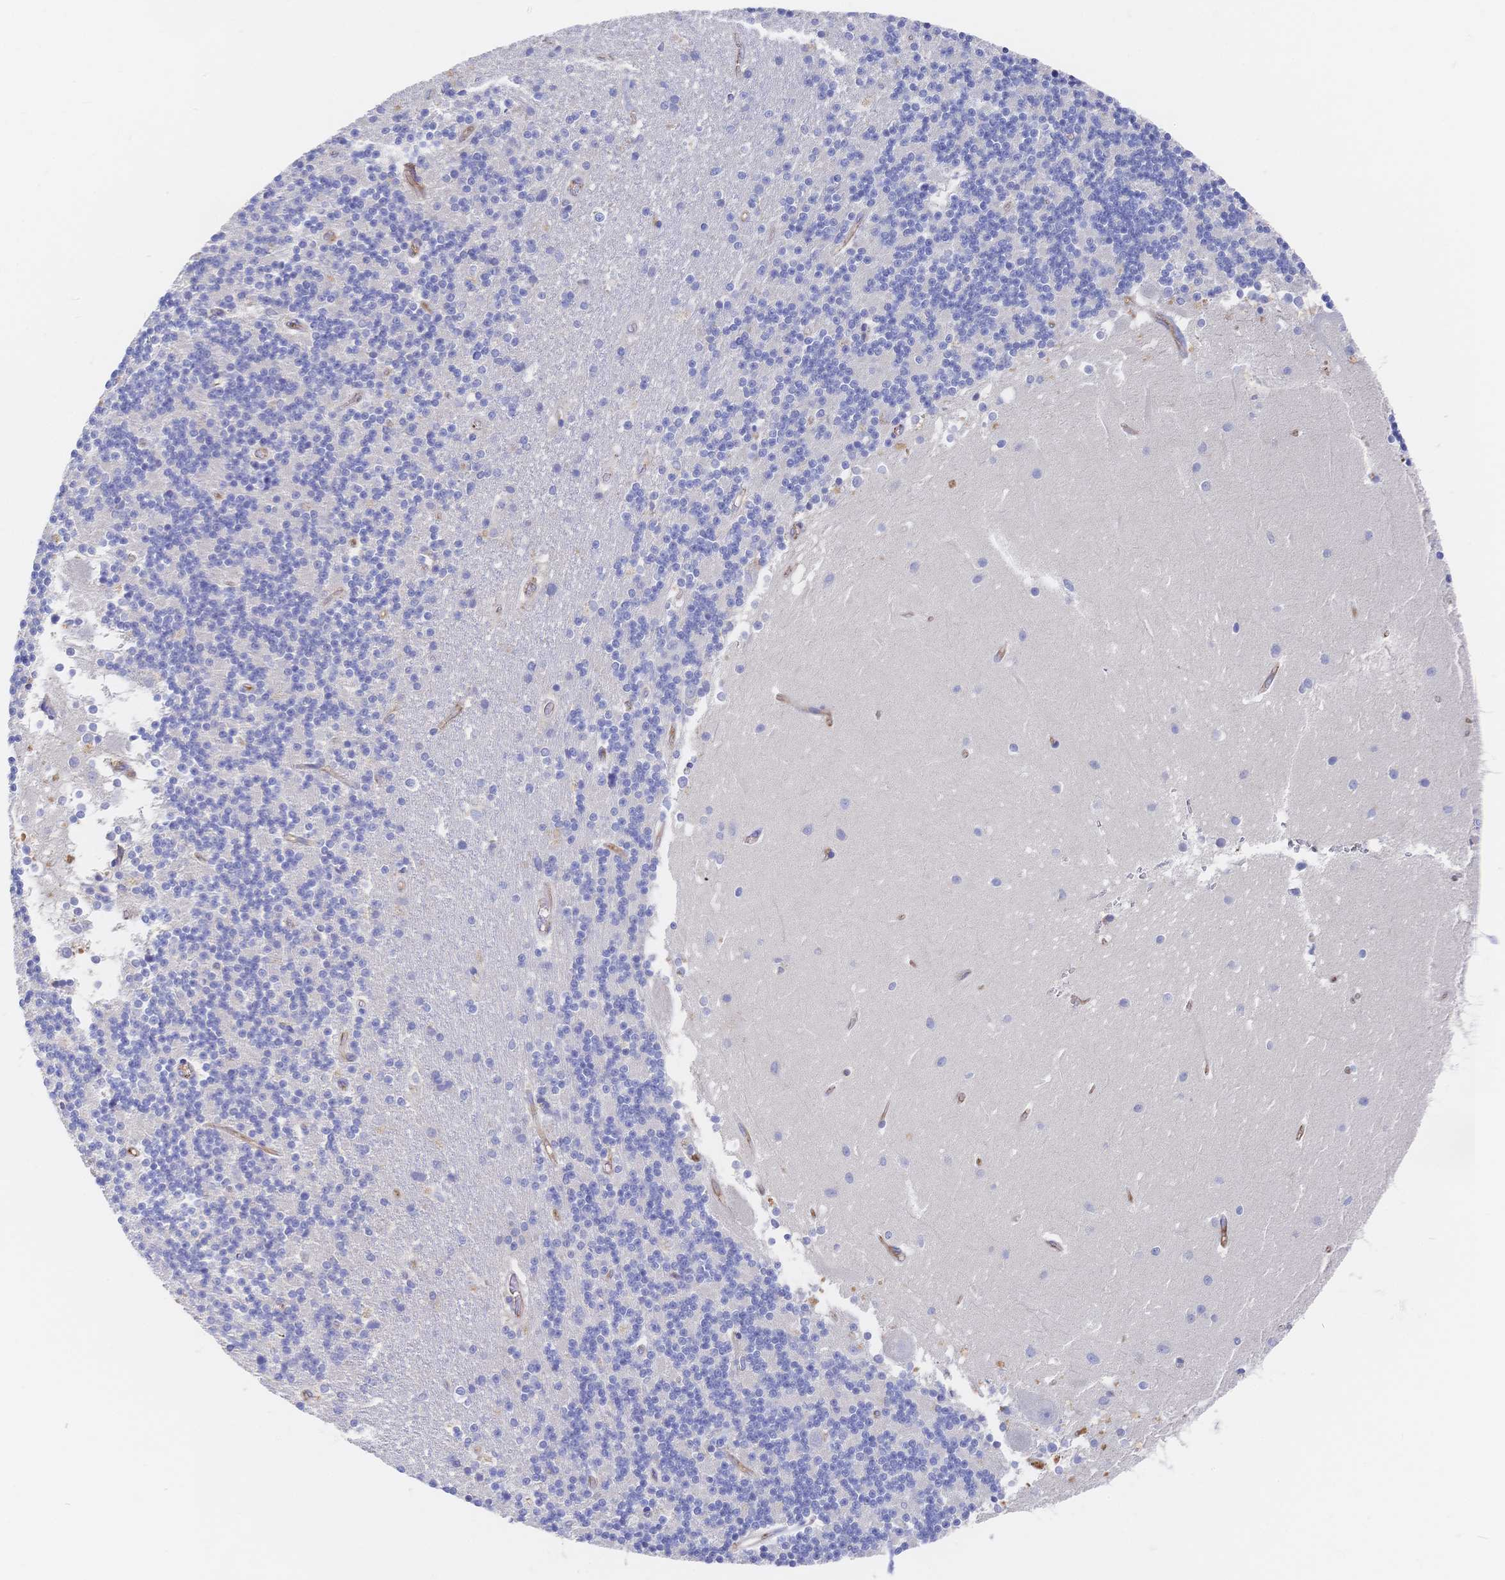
{"staining": {"intensity": "negative", "quantity": "none", "location": "none"}, "tissue": "cerebellum", "cell_type": "Cells in granular layer", "image_type": "normal", "snomed": [{"axis": "morphology", "description": "Normal tissue, NOS"}, {"axis": "topography", "description": "Cerebellum"}], "caption": "High power microscopy image of an IHC image of unremarkable cerebellum, revealing no significant staining in cells in granular layer. (Brightfield microscopy of DAB (3,3'-diaminobenzidine) IHC at high magnification).", "gene": "F11R", "patient": {"sex": "male", "age": 54}}